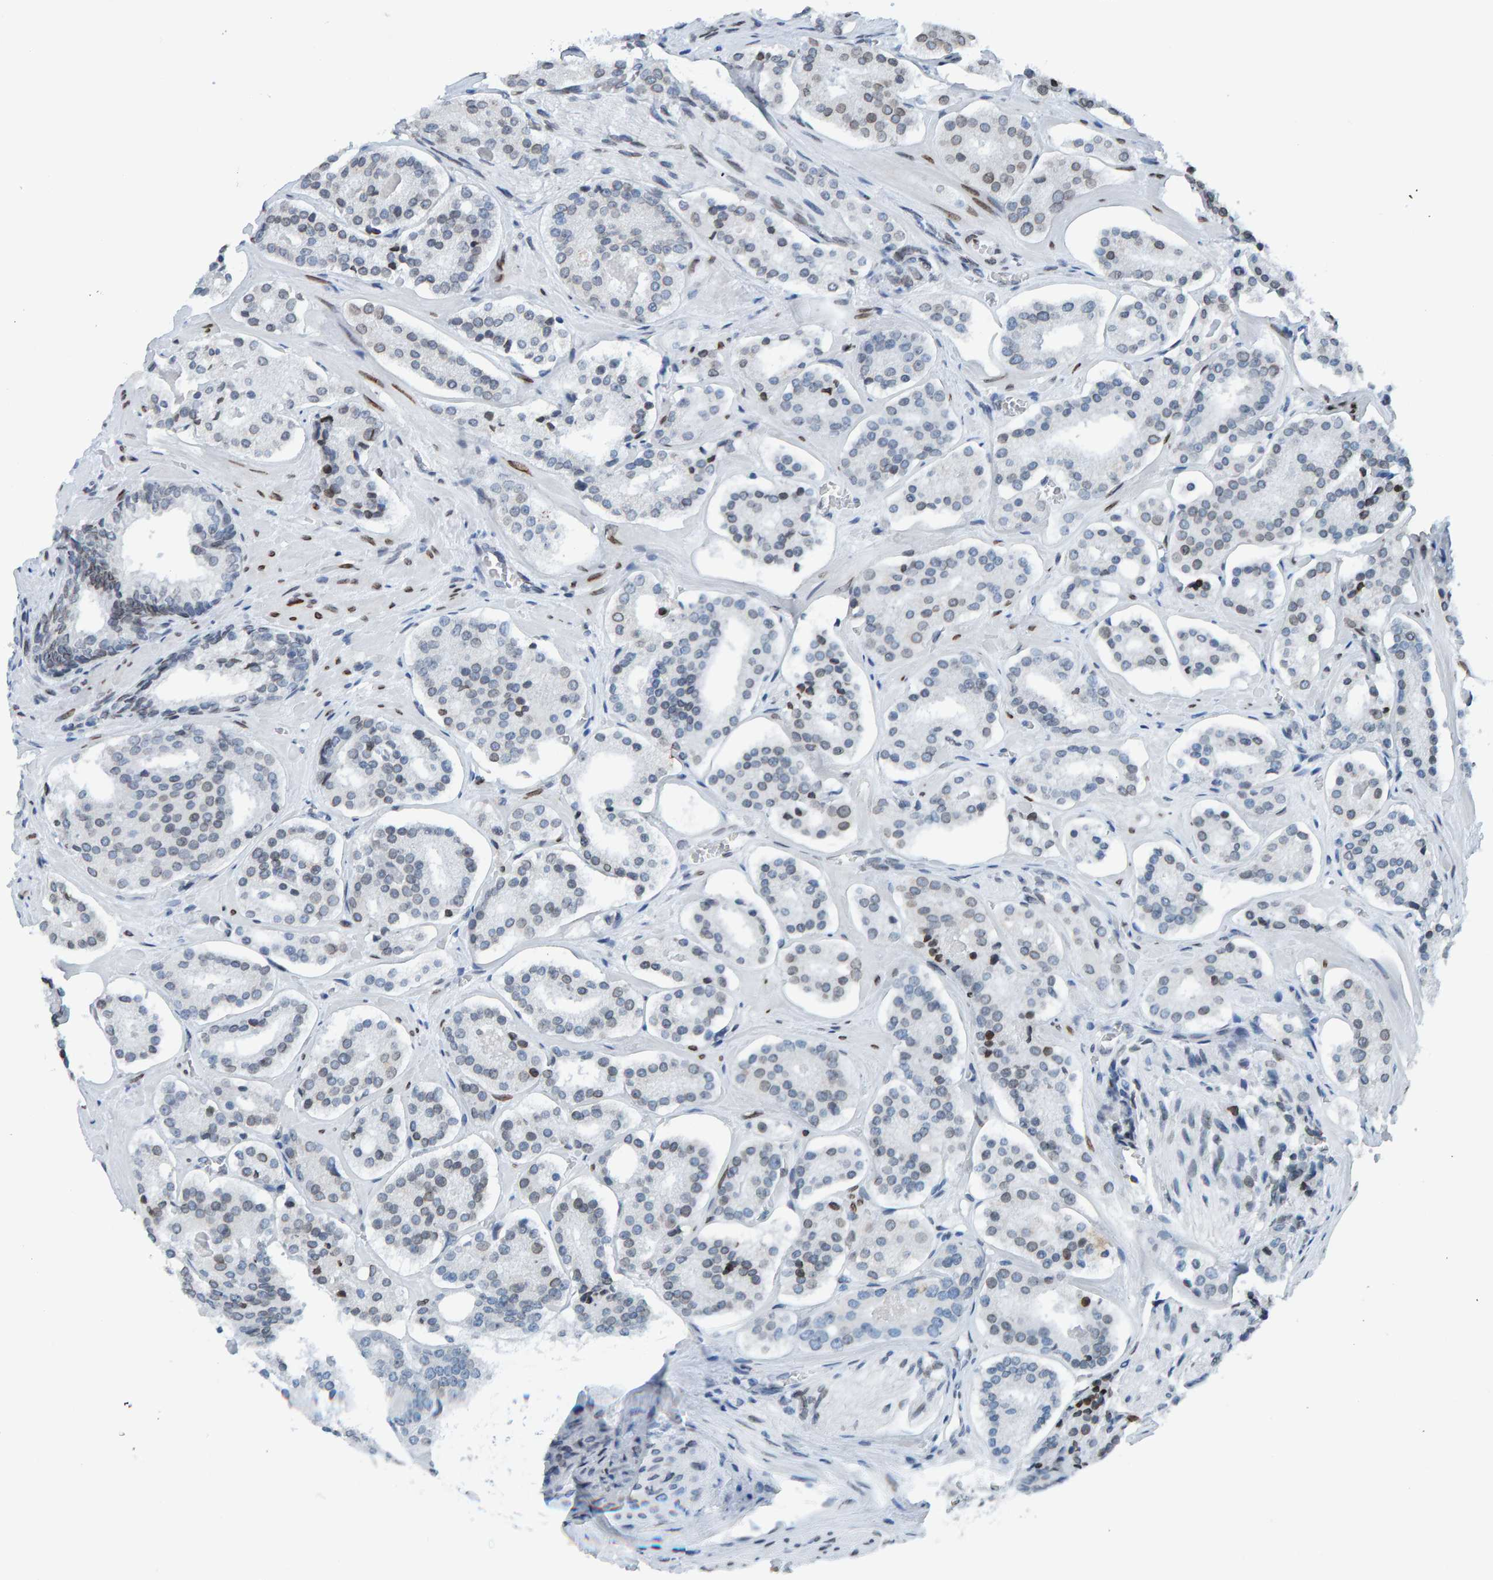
{"staining": {"intensity": "weak", "quantity": "<25%", "location": "cytoplasmic/membranous,nuclear"}, "tissue": "prostate cancer", "cell_type": "Tumor cells", "image_type": "cancer", "snomed": [{"axis": "morphology", "description": "Adenocarcinoma, High grade"}, {"axis": "topography", "description": "Prostate"}], "caption": "DAB immunohistochemical staining of human high-grade adenocarcinoma (prostate) demonstrates no significant positivity in tumor cells.", "gene": "LMNB2", "patient": {"sex": "male", "age": 60}}